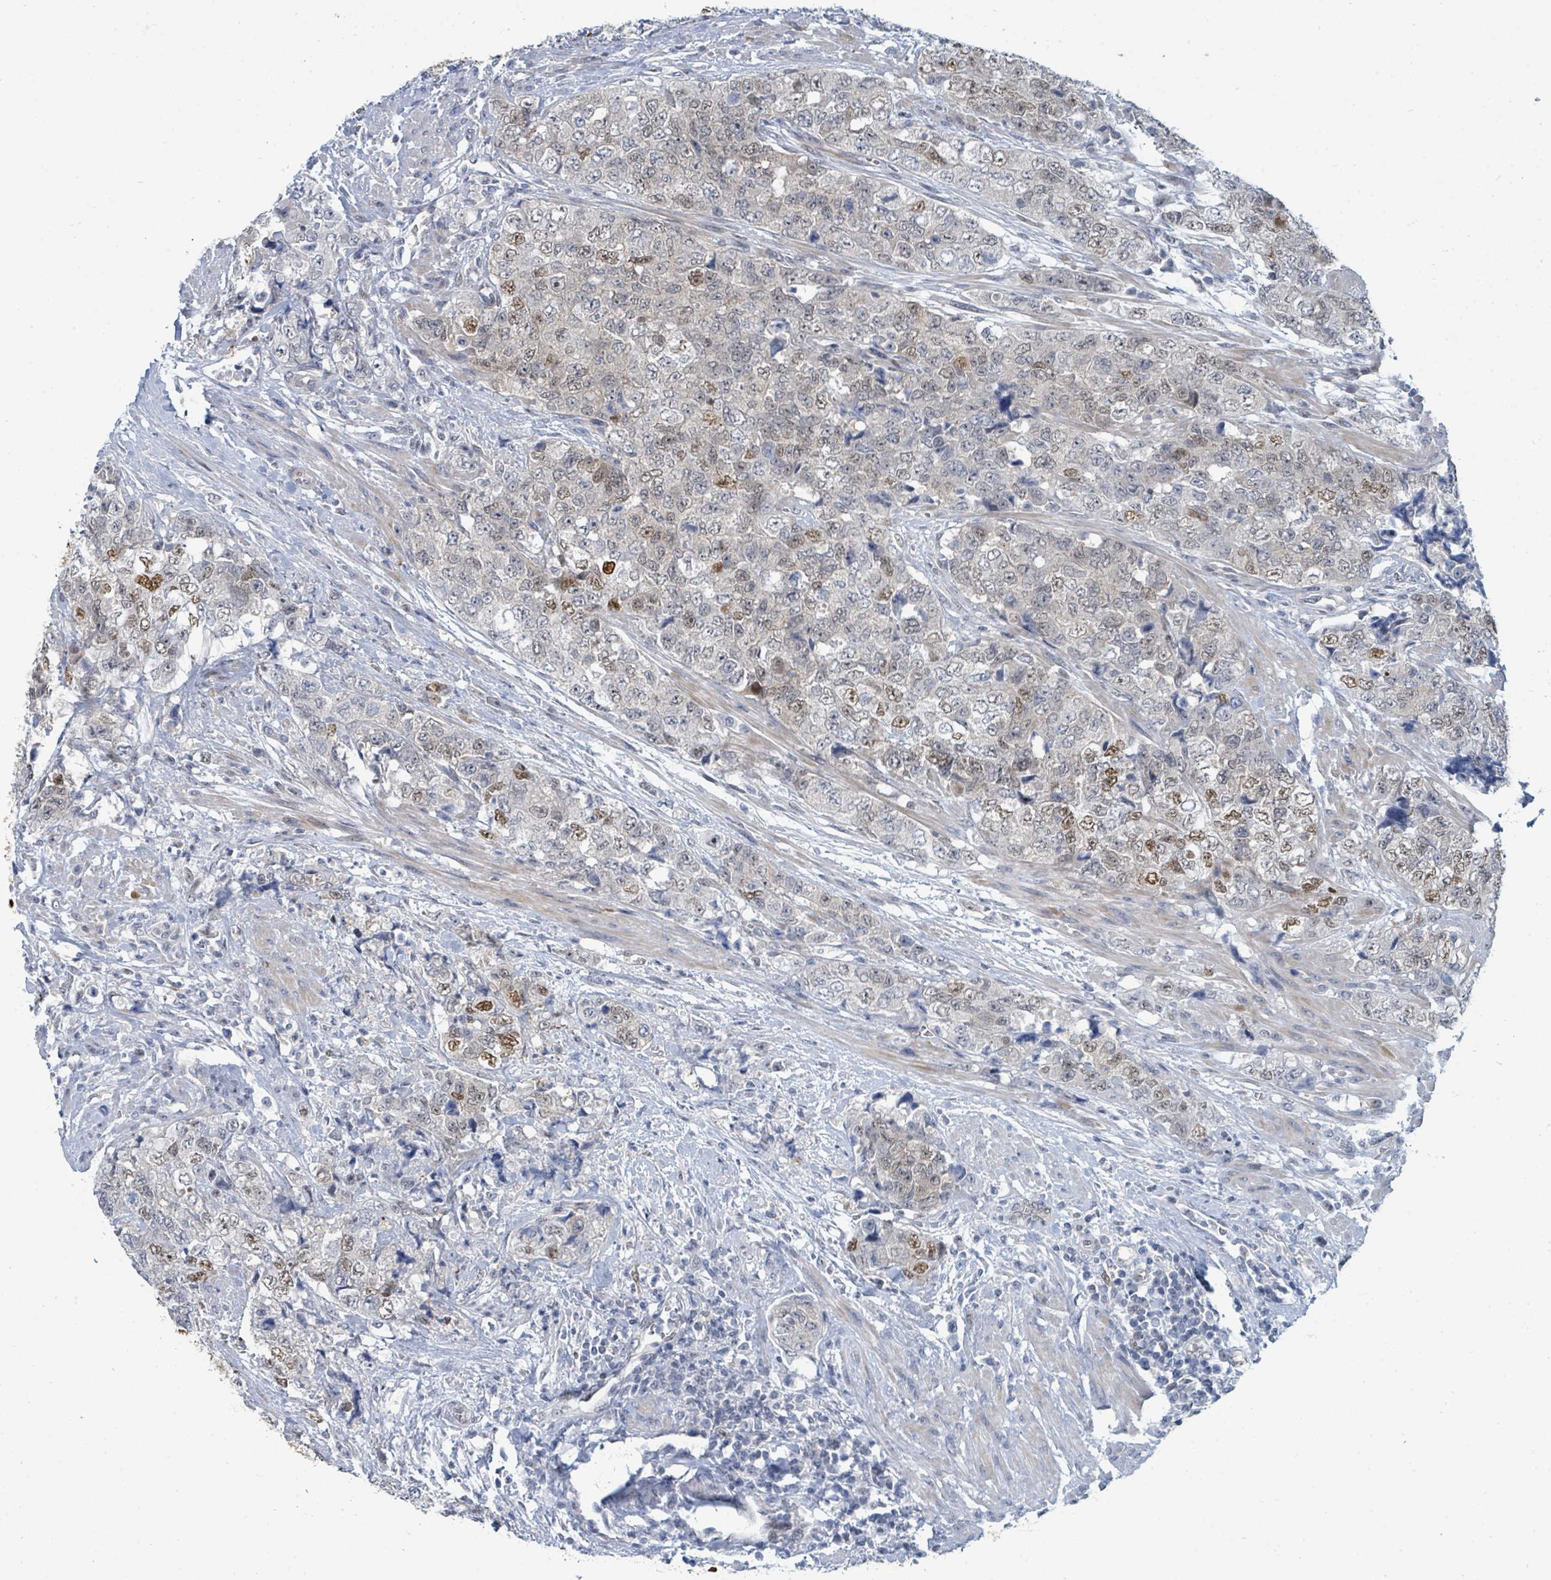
{"staining": {"intensity": "moderate", "quantity": "<25%", "location": "nuclear"}, "tissue": "urothelial cancer", "cell_type": "Tumor cells", "image_type": "cancer", "snomed": [{"axis": "morphology", "description": "Urothelial carcinoma, High grade"}, {"axis": "topography", "description": "Urinary bladder"}], "caption": "Immunohistochemistry staining of urothelial cancer, which shows low levels of moderate nuclear positivity in approximately <25% of tumor cells indicating moderate nuclear protein staining. The staining was performed using DAB (3,3'-diaminobenzidine) (brown) for protein detection and nuclei were counterstained in hematoxylin (blue).", "gene": "SUMO4", "patient": {"sex": "female", "age": 78}}